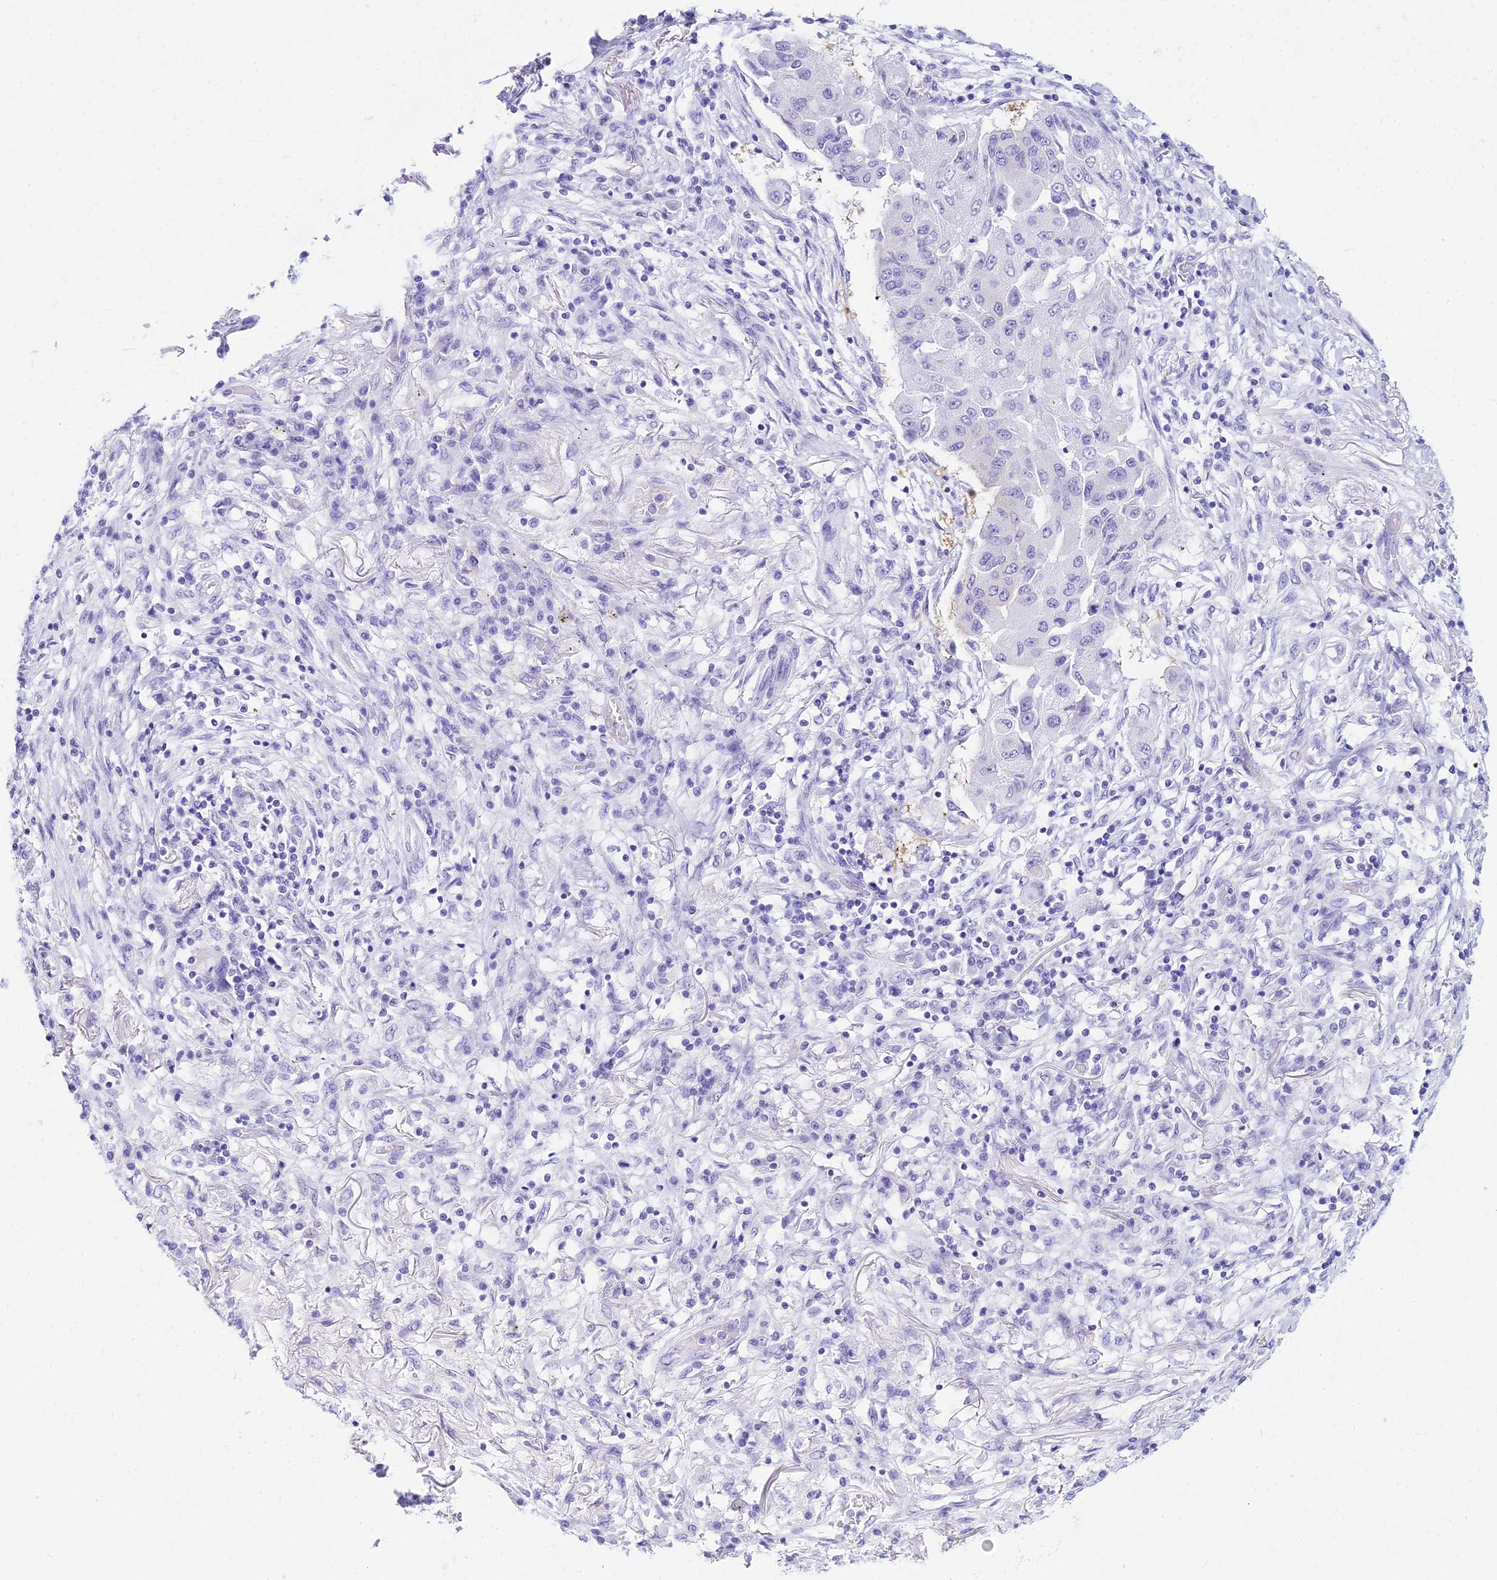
{"staining": {"intensity": "negative", "quantity": "none", "location": "none"}, "tissue": "lung cancer", "cell_type": "Tumor cells", "image_type": "cancer", "snomed": [{"axis": "morphology", "description": "Squamous cell carcinoma, NOS"}, {"axis": "topography", "description": "Lung"}], "caption": "Protein analysis of squamous cell carcinoma (lung) reveals no significant staining in tumor cells. Brightfield microscopy of immunohistochemistry stained with DAB (3,3'-diaminobenzidine) (brown) and hematoxylin (blue), captured at high magnification.", "gene": "ZNF442", "patient": {"sex": "male", "age": 74}}